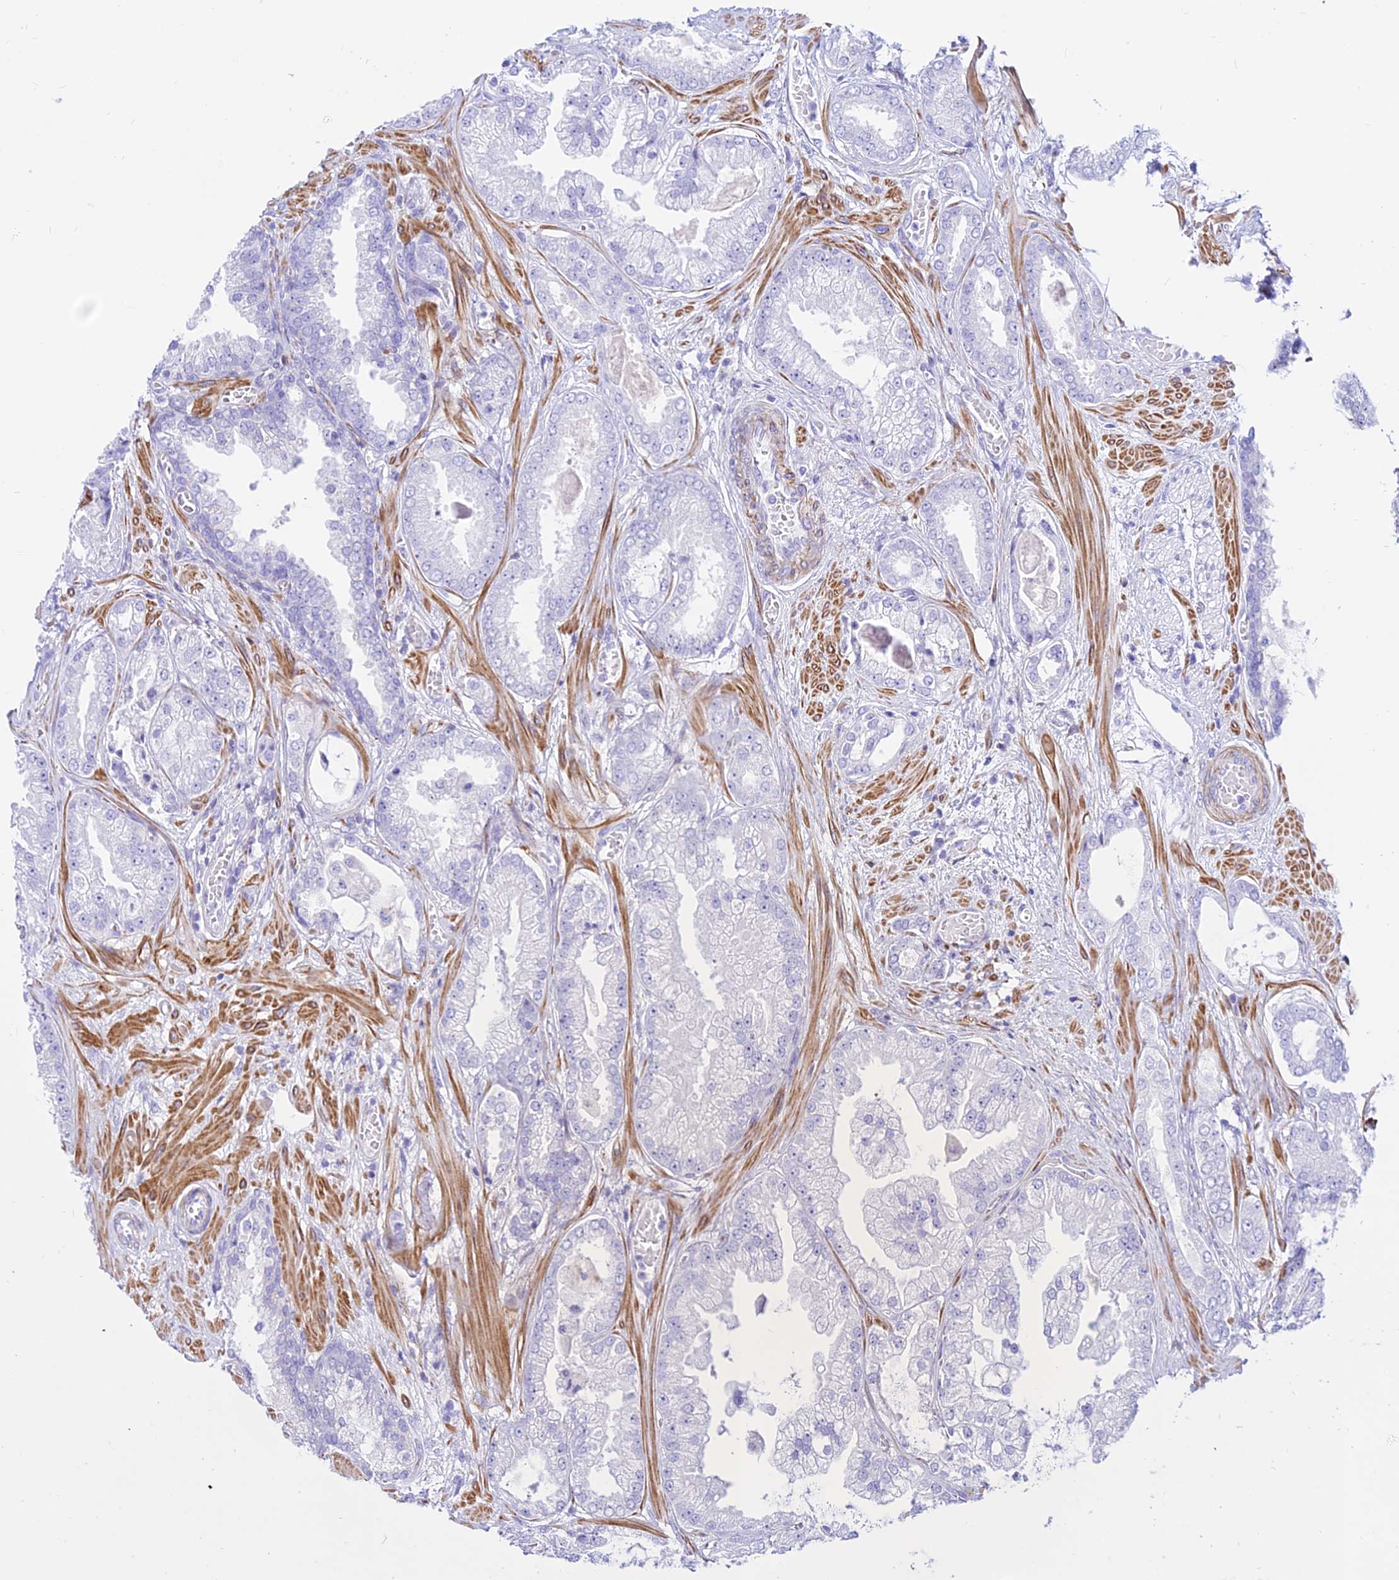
{"staining": {"intensity": "negative", "quantity": "none", "location": "none"}, "tissue": "prostate cancer", "cell_type": "Tumor cells", "image_type": "cancer", "snomed": [{"axis": "morphology", "description": "Adenocarcinoma, Low grade"}, {"axis": "topography", "description": "Prostate"}], "caption": "This is a image of immunohistochemistry (IHC) staining of prostate cancer (adenocarcinoma (low-grade)), which shows no positivity in tumor cells.", "gene": "DLX1", "patient": {"sex": "male", "age": 57}}